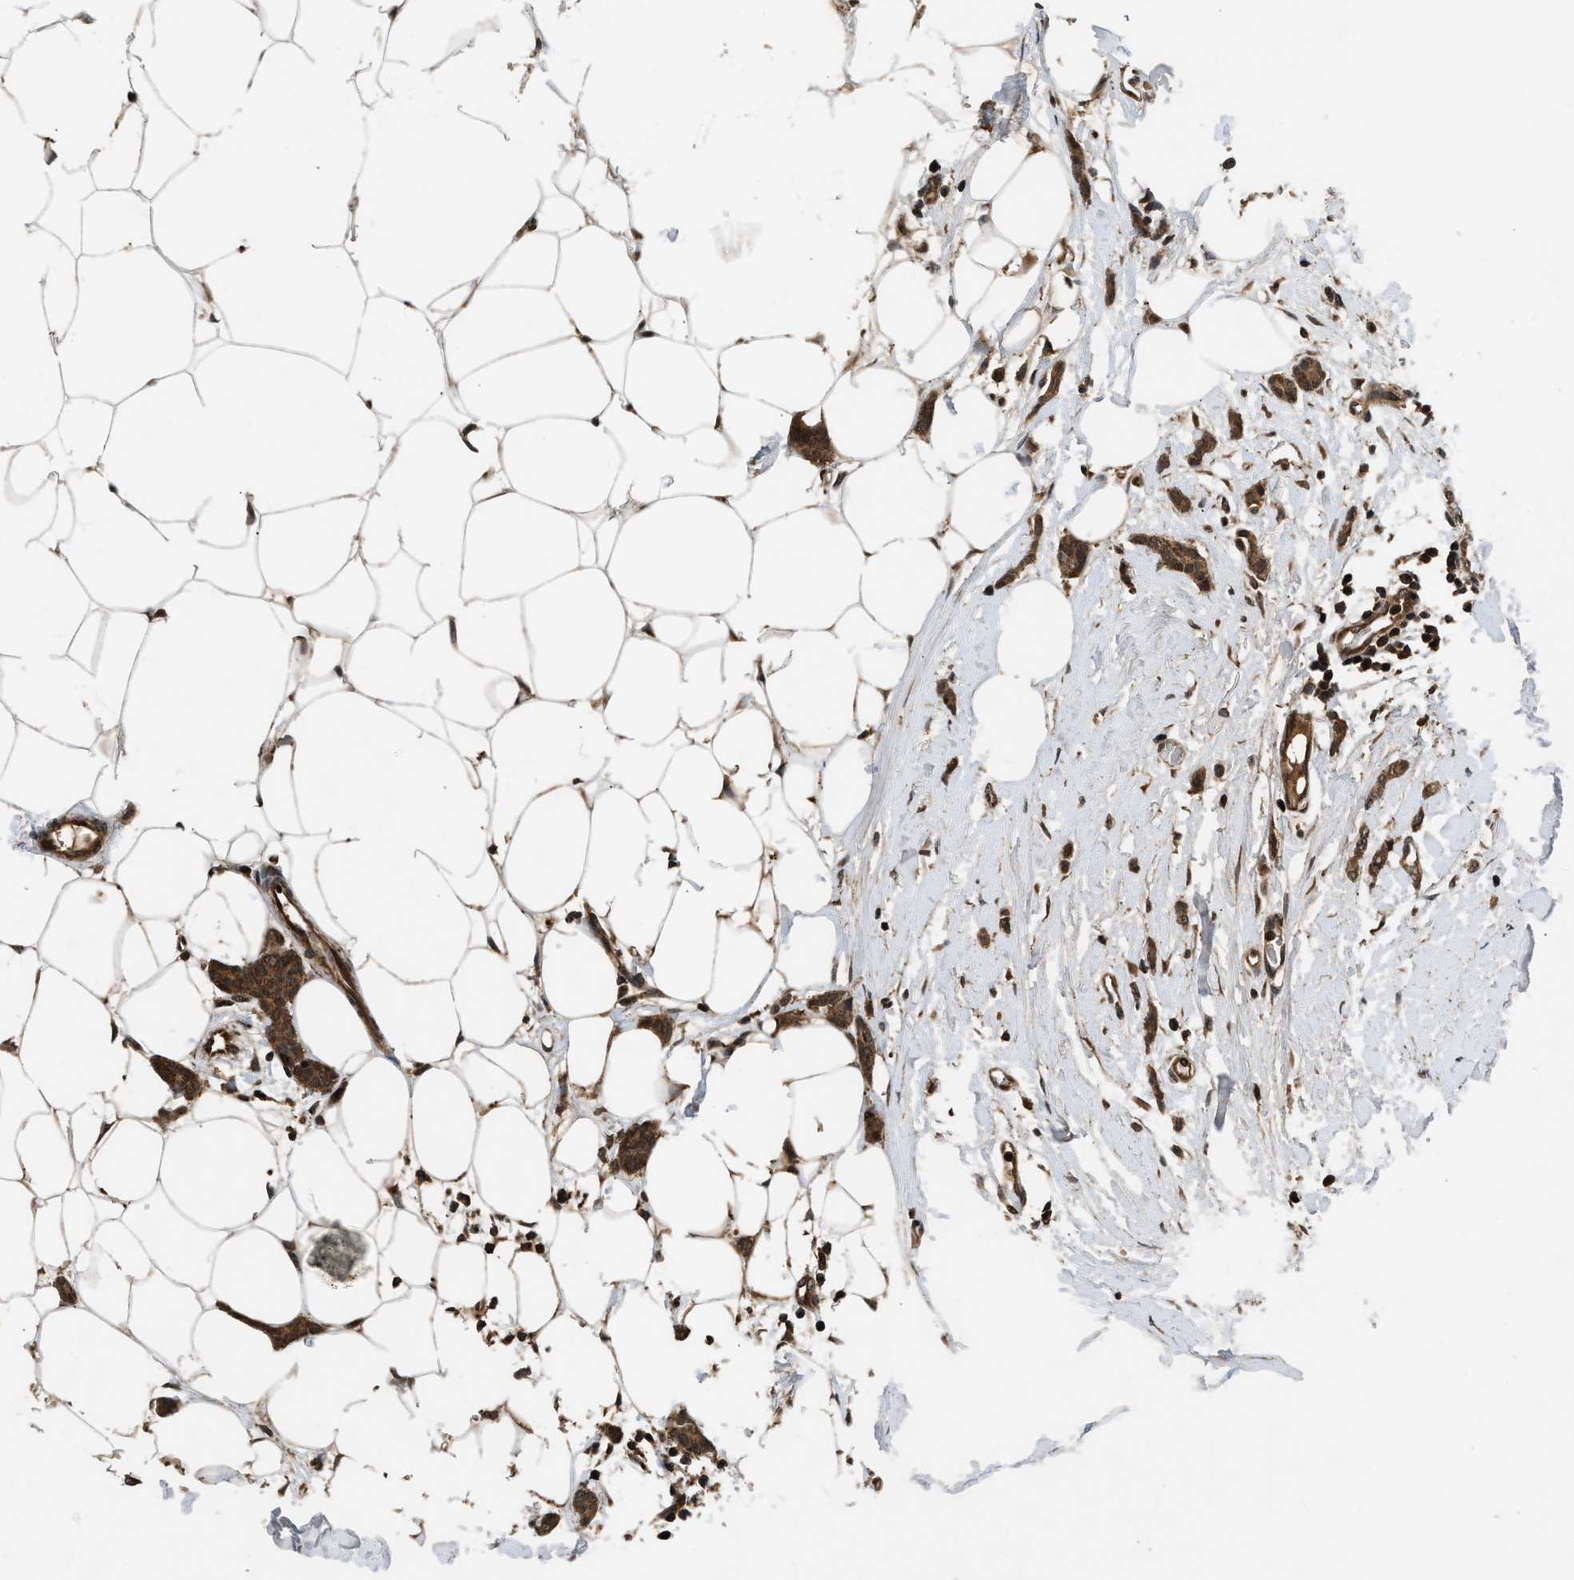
{"staining": {"intensity": "strong", "quantity": ">75%", "location": "cytoplasmic/membranous"}, "tissue": "breast cancer", "cell_type": "Tumor cells", "image_type": "cancer", "snomed": [{"axis": "morphology", "description": "Lobular carcinoma"}, {"axis": "topography", "description": "Skin"}, {"axis": "topography", "description": "Breast"}], "caption": "Breast cancer was stained to show a protein in brown. There is high levels of strong cytoplasmic/membranous positivity in approximately >75% of tumor cells.", "gene": "RPS6KB1", "patient": {"sex": "female", "age": 46}}